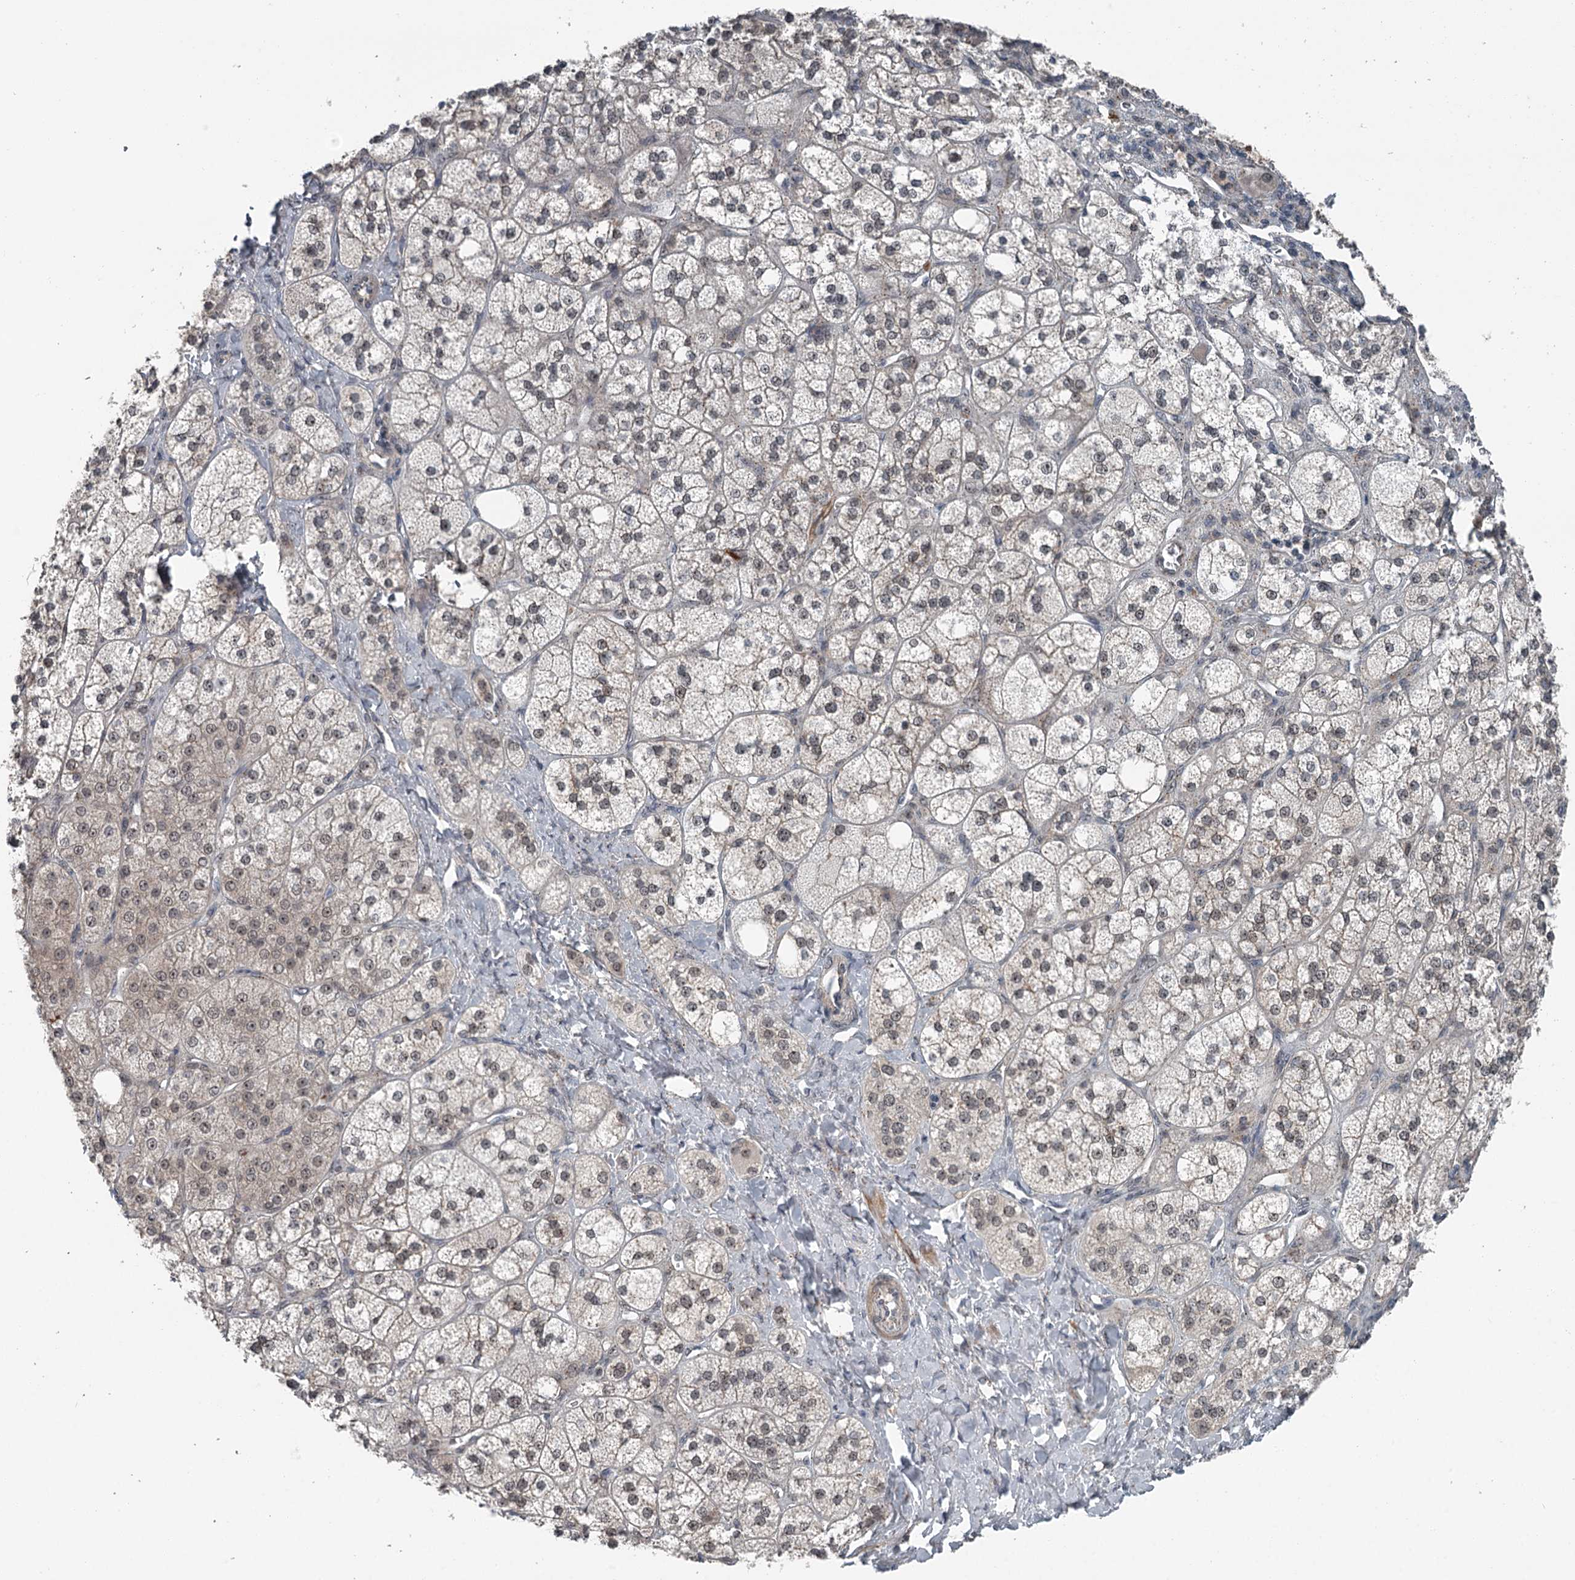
{"staining": {"intensity": "moderate", "quantity": "25%-75%", "location": "cytoplasmic/membranous,nuclear"}, "tissue": "adrenal gland", "cell_type": "Glandular cells", "image_type": "normal", "snomed": [{"axis": "morphology", "description": "Normal tissue, NOS"}, {"axis": "topography", "description": "Adrenal gland"}], "caption": "This photomicrograph displays immunohistochemistry staining of benign adrenal gland, with medium moderate cytoplasmic/membranous,nuclear staining in approximately 25%-75% of glandular cells.", "gene": "EXOSC1", "patient": {"sex": "male", "age": 61}}